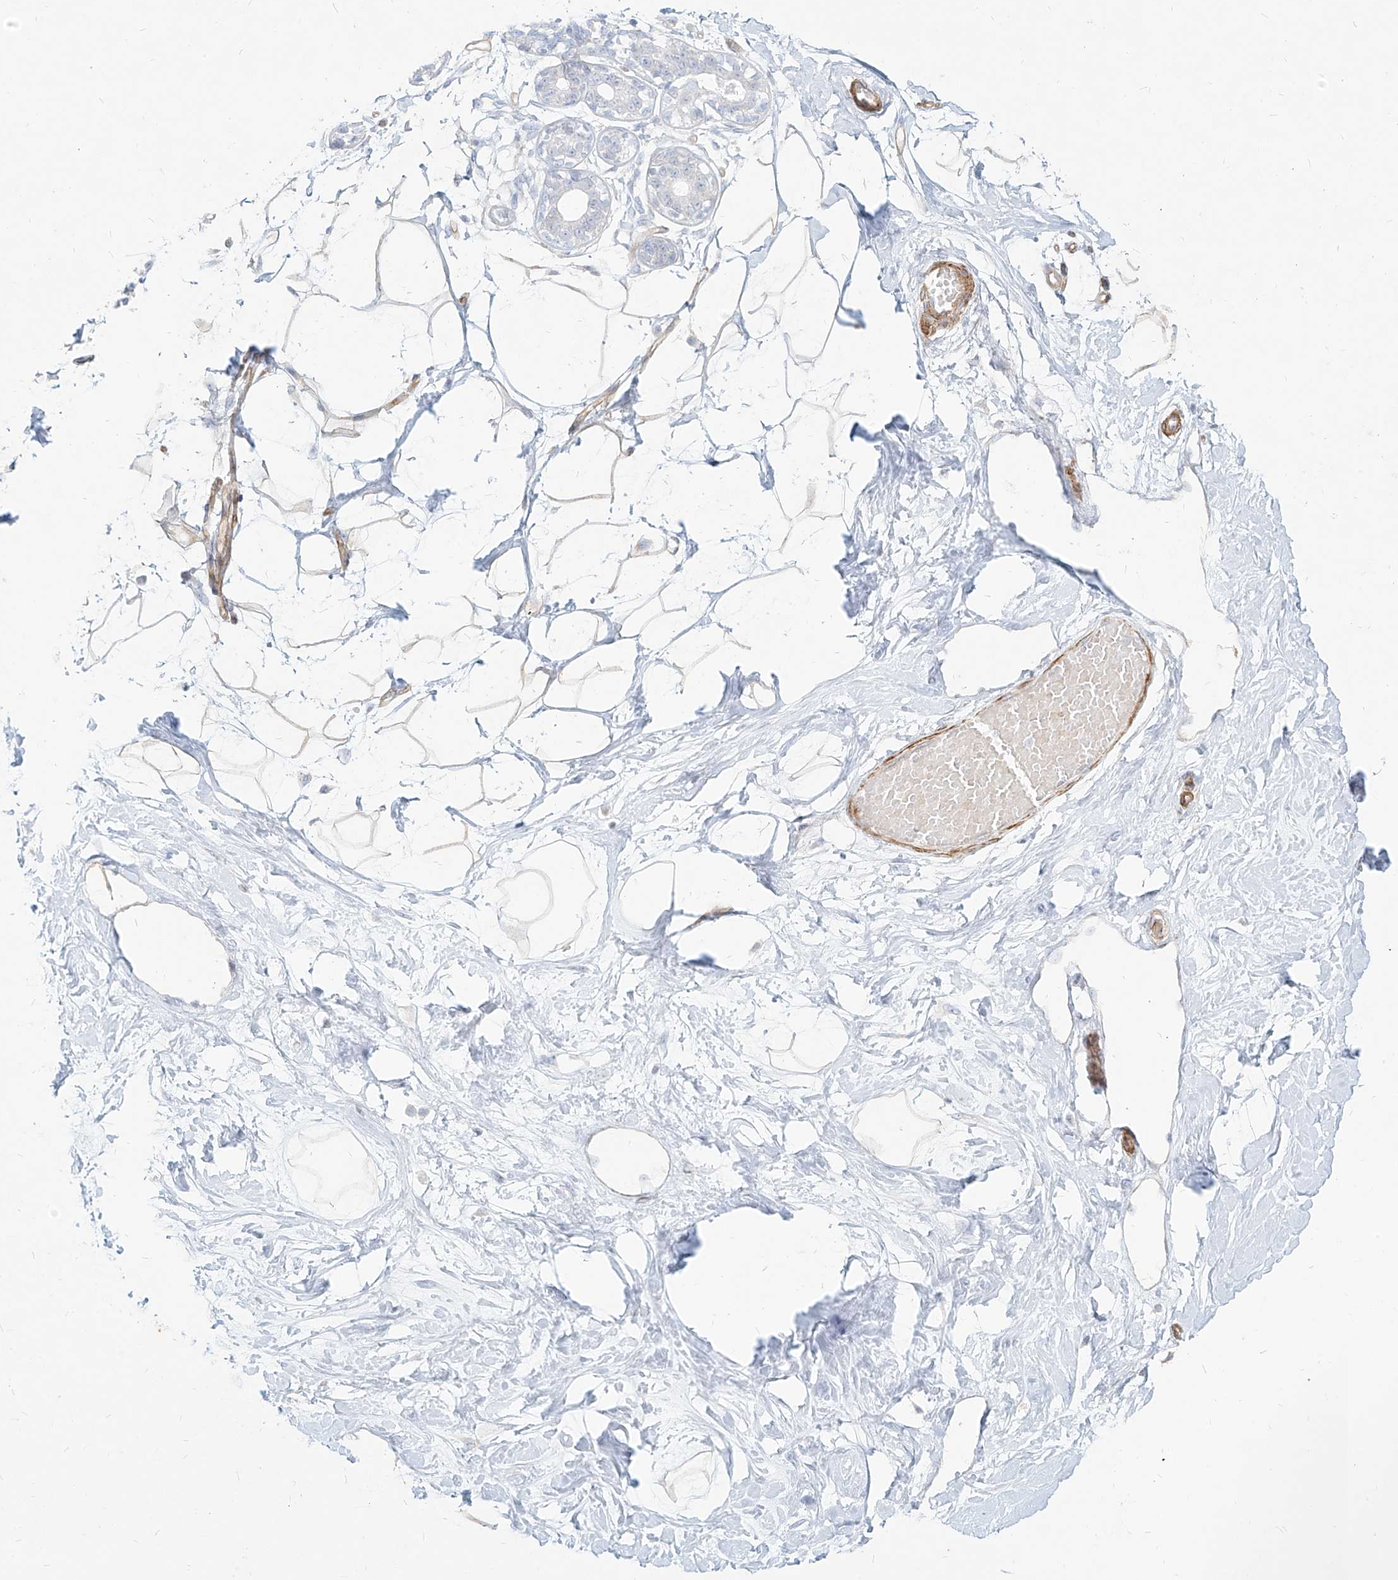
{"staining": {"intensity": "negative", "quantity": "none", "location": "none"}, "tissue": "breast", "cell_type": "Adipocytes", "image_type": "normal", "snomed": [{"axis": "morphology", "description": "Normal tissue, NOS"}, {"axis": "topography", "description": "Breast"}], "caption": "DAB immunohistochemical staining of benign human breast demonstrates no significant staining in adipocytes.", "gene": "ITPKB", "patient": {"sex": "female", "age": 45}}